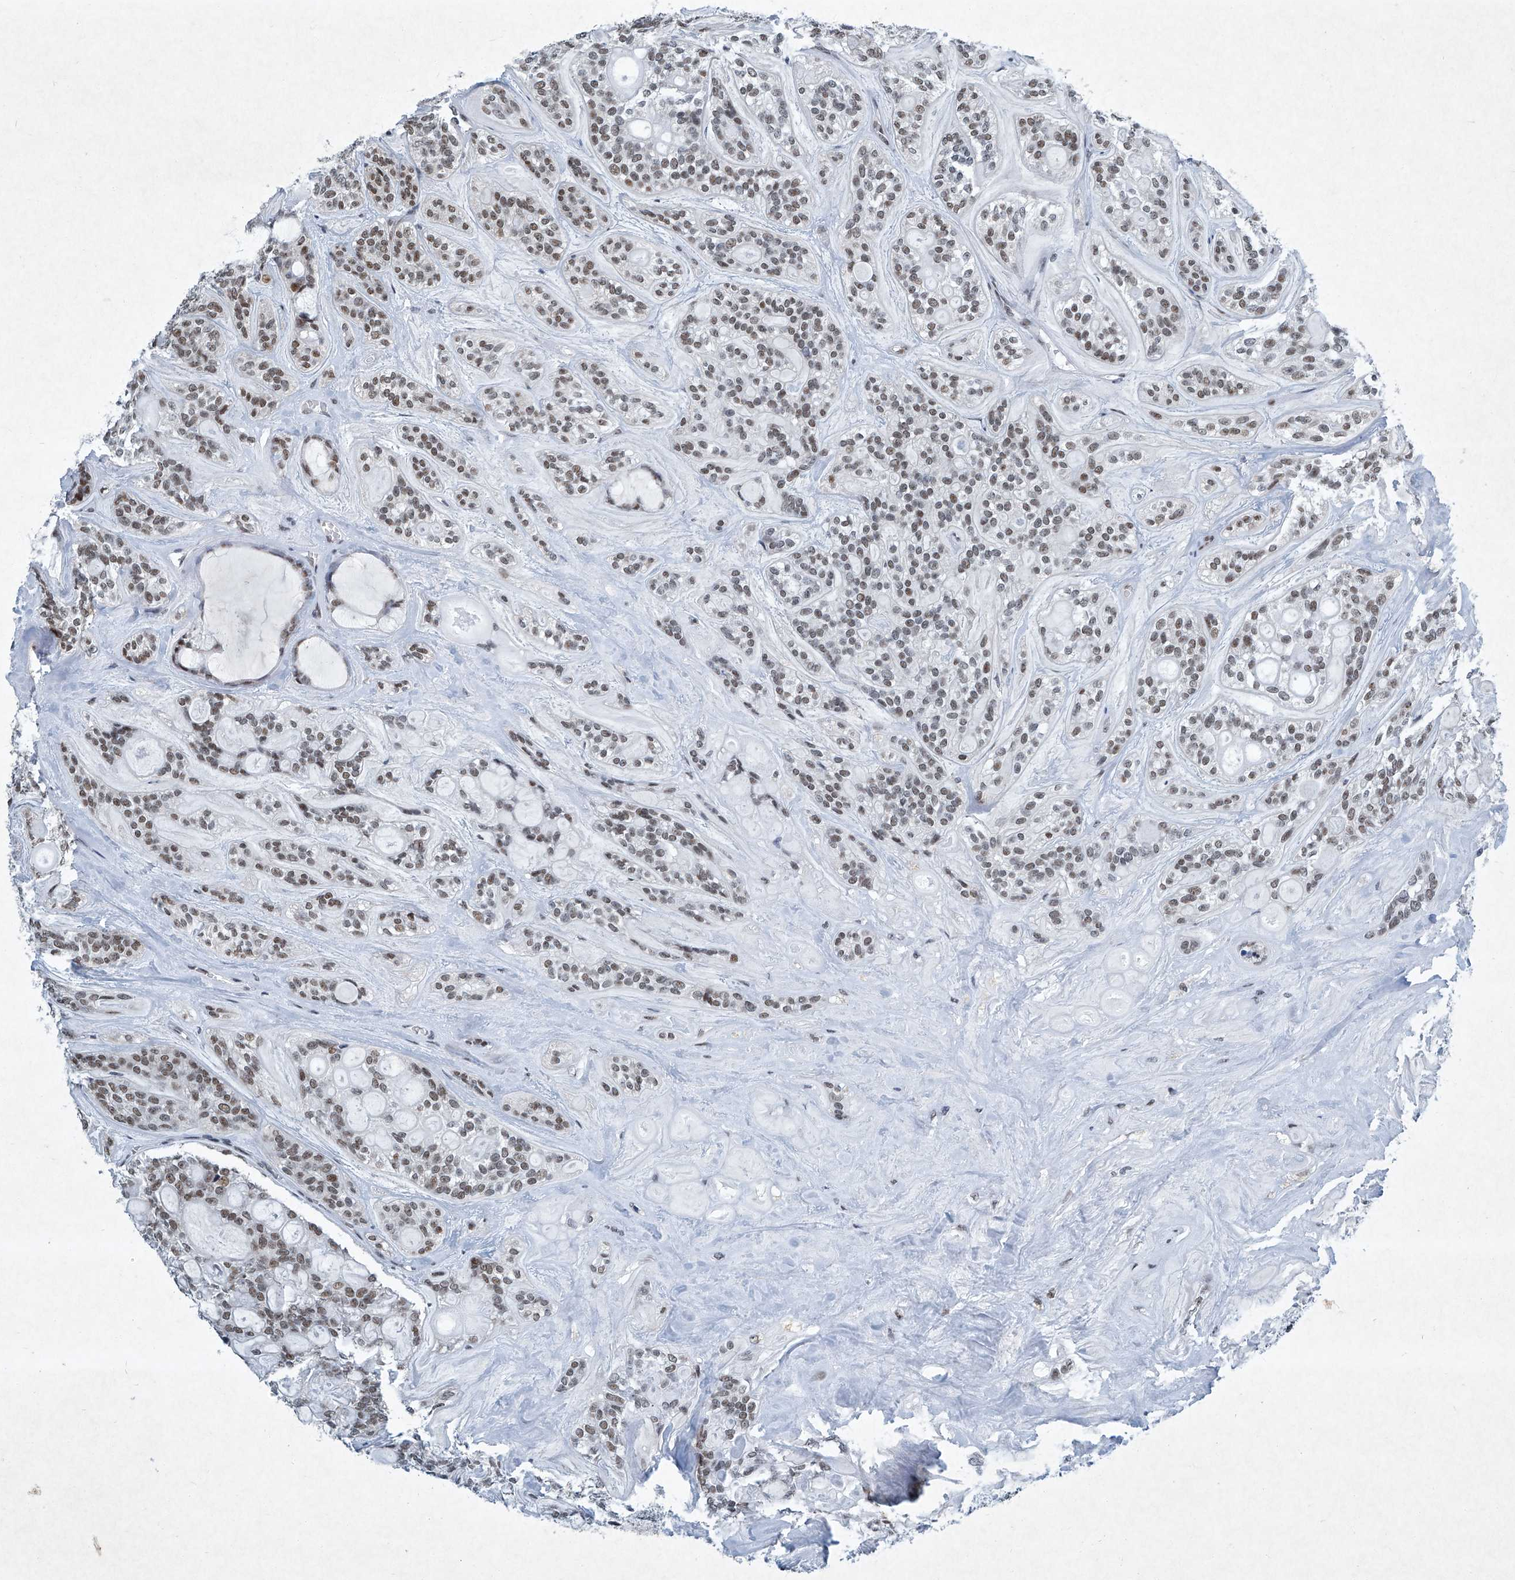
{"staining": {"intensity": "moderate", "quantity": ">75%", "location": "nuclear"}, "tissue": "head and neck cancer", "cell_type": "Tumor cells", "image_type": "cancer", "snomed": [{"axis": "morphology", "description": "Adenocarcinoma, NOS"}, {"axis": "topography", "description": "Head-Neck"}], "caption": "A high-resolution image shows immunohistochemistry staining of head and neck cancer, which reveals moderate nuclear positivity in approximately >75% of tumor cells.", "gene": "TFDP1", "patient": {"sex": "male", "age": 66}}